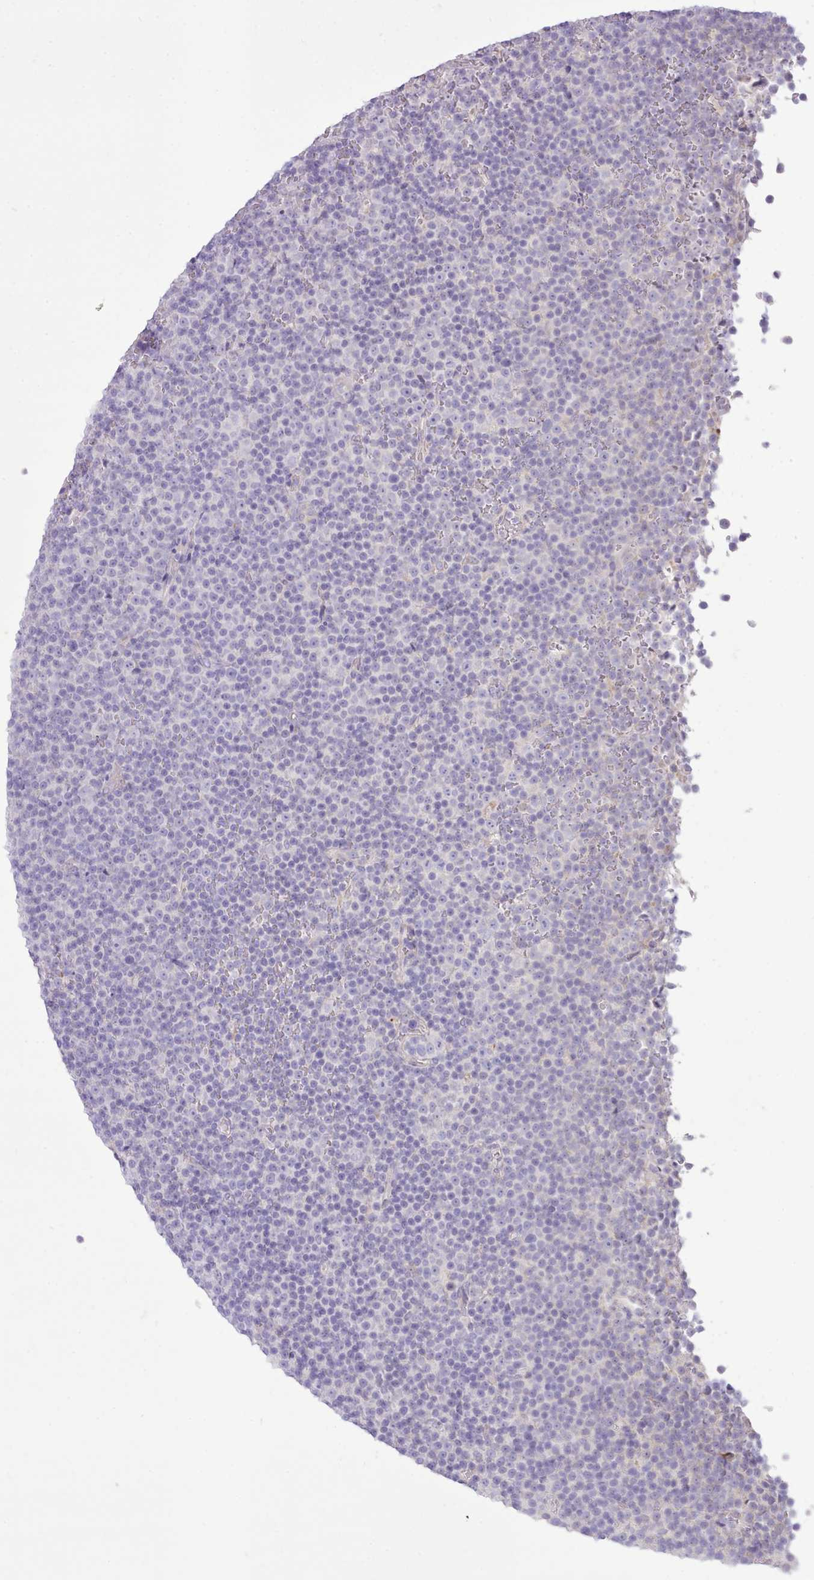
{"staining": {"intensity": "negative", "quantity": "none", "location": "none"}, "tissue": "lymphoma", "cell_type": "Tumor cells", "image_type": "cancer", "snomed": [{"axis": "morphology", "description": "Malignant lymphoma, non-Hodgkin's type, Low grade"}, {"axis": "topography", "description": "Lymph node"}], "caption": "Lymphoma stained for a protein using immunohistochemistry demonstrates no staining tumor cells.", "gene": "CCL1", "patient": {"sex": "female", "age": 67}}